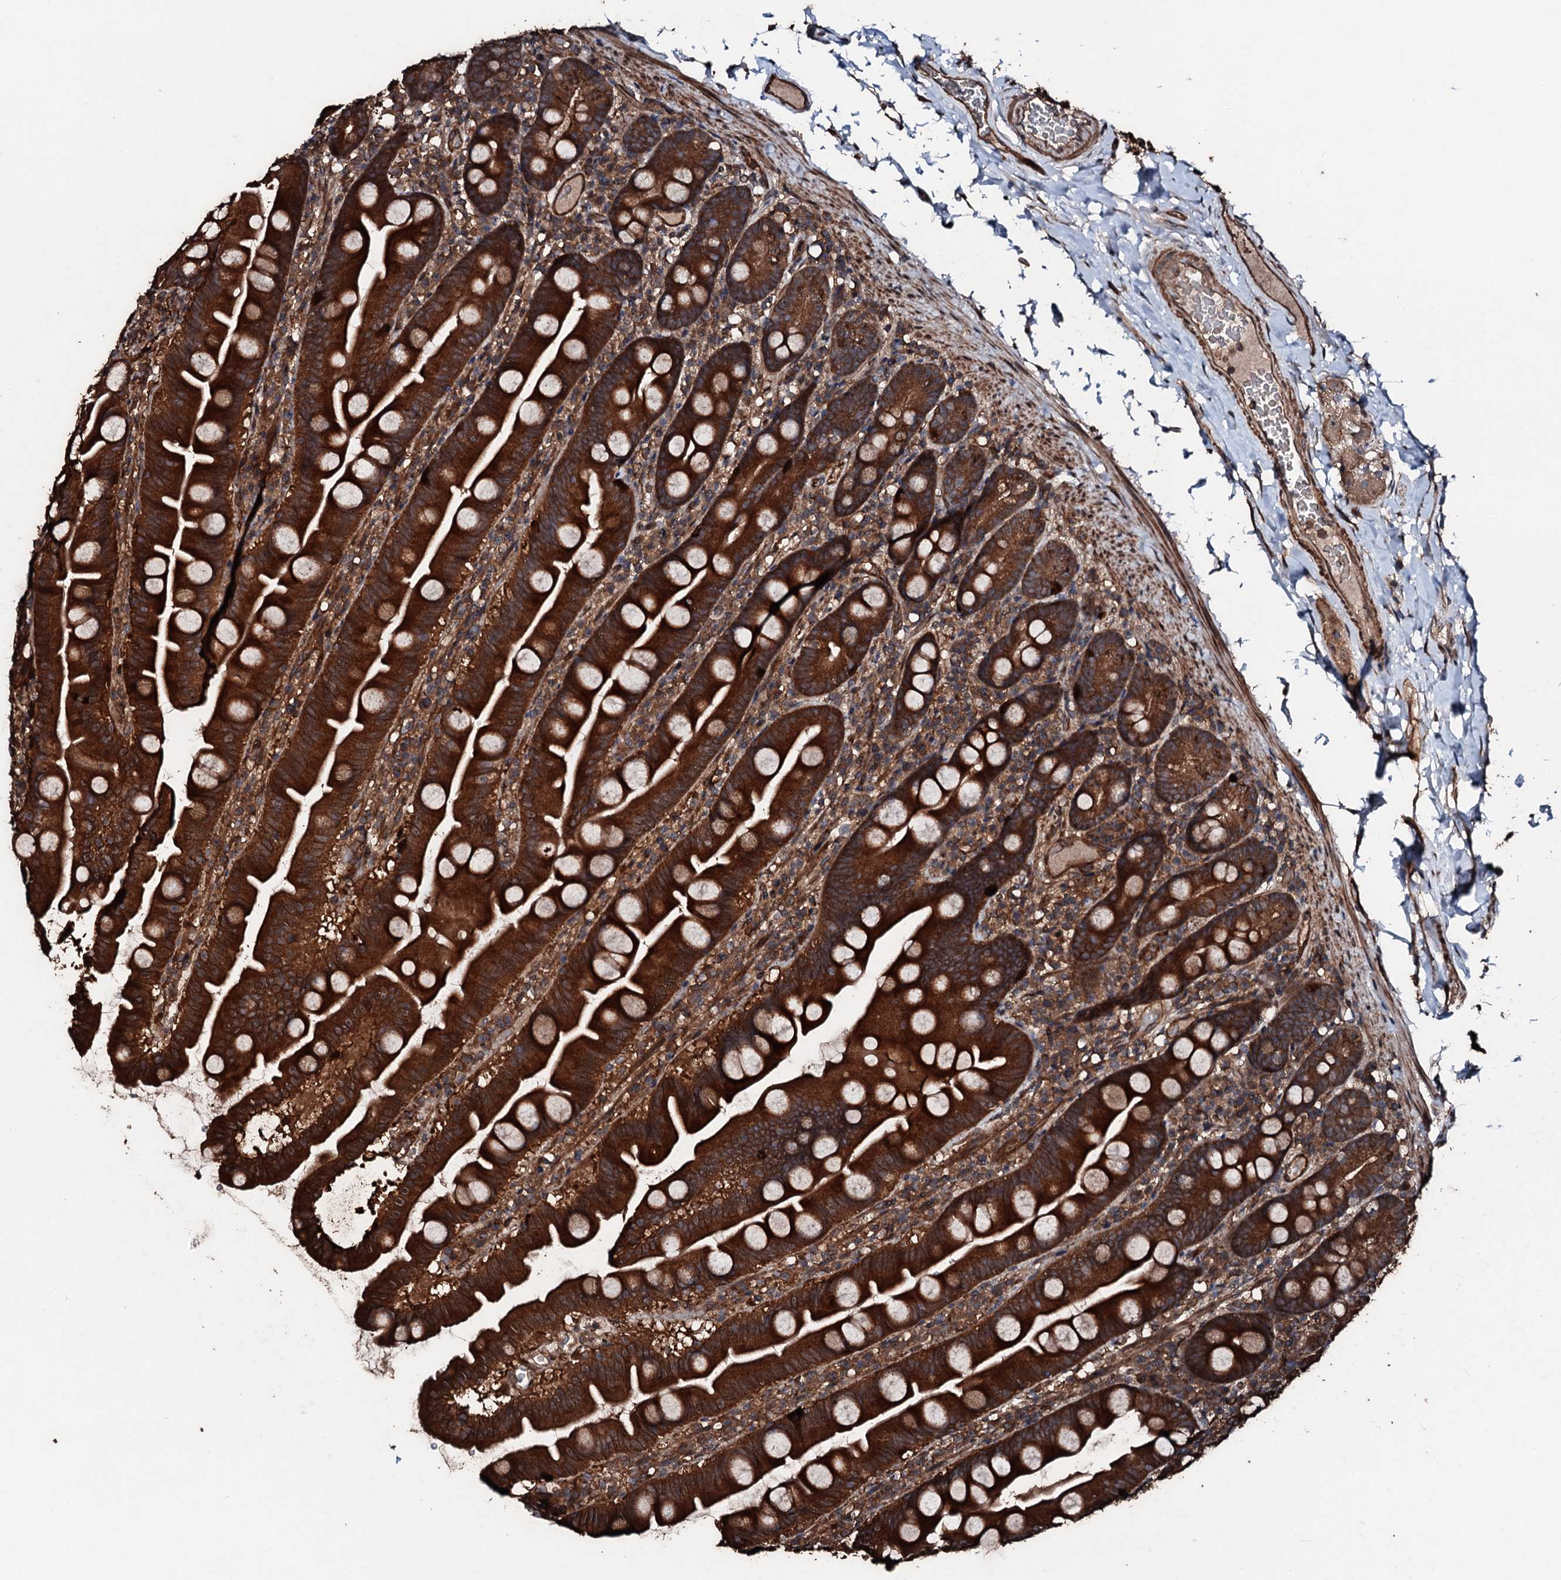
{"staining": {"intensity": "strong", "quantity": ">75%", "location": "cytoplasmic/membranous"}, "tissue": "small intestine", "cell_type": "Glandular cells", "image_type": "normal", "snomed": [{"axis": "morphology", "description": "Normal tissue, NOS"}, {"axis": "topography", "description": "Small intestine"}], "caption": "IHC staining of normal small intestine, which shows high levels of strong cytoplasmic/membranous staining in approximately >75% of glandular cells indicating strong cytoplasmic/membranous protein staining. The staining was performed using DAB (3,3'-diaminobenzidine) (brown) for protein detection and nuclei were counterstained in hematoxylin (blue).", "gene": "KIF18A", "patient": {"sex": "female", "age": 68}}